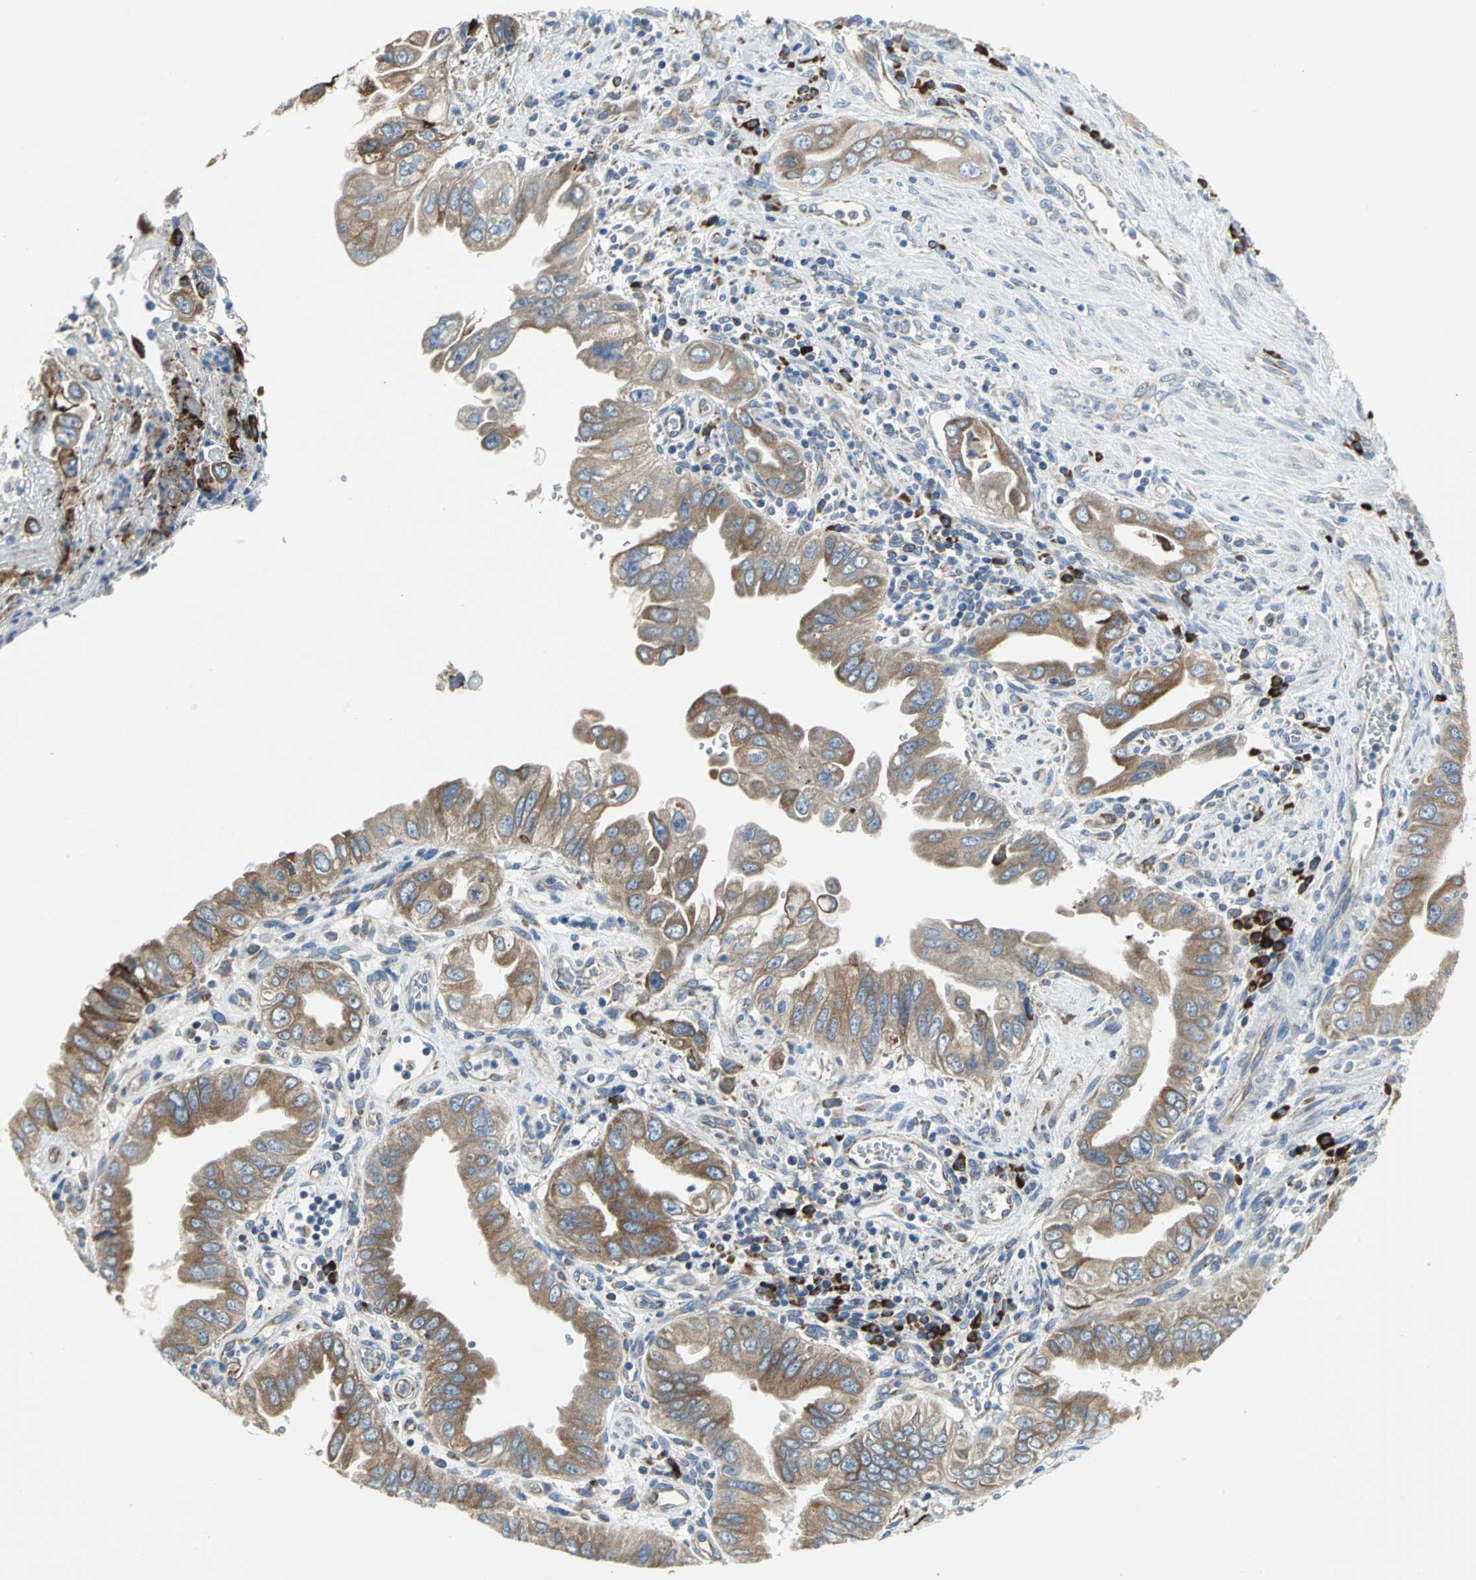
{"staining": {"intensity": "strong", "quantity": ">75%", "location": "cytoplasmic/membranous"}, "tissue": "pancreatic cancer", "cell_type": "Tumor cells", "image_type": "cancer", "snomed": [{"axis": "morphology", "description": "Normal tissue, NOS"}, {"axis": "topography", "description": "Lymph node"}], "caption": "Protein staining of pancreatic cancer tissue exhibits strong cytoplasmic/membranous staining in approximately >75% of tumor cells. Ihc stains the protein in brown and the nuclei are stained blue.", "gene": "TULP4", "patient": {"sex": "male", "age": 50}}